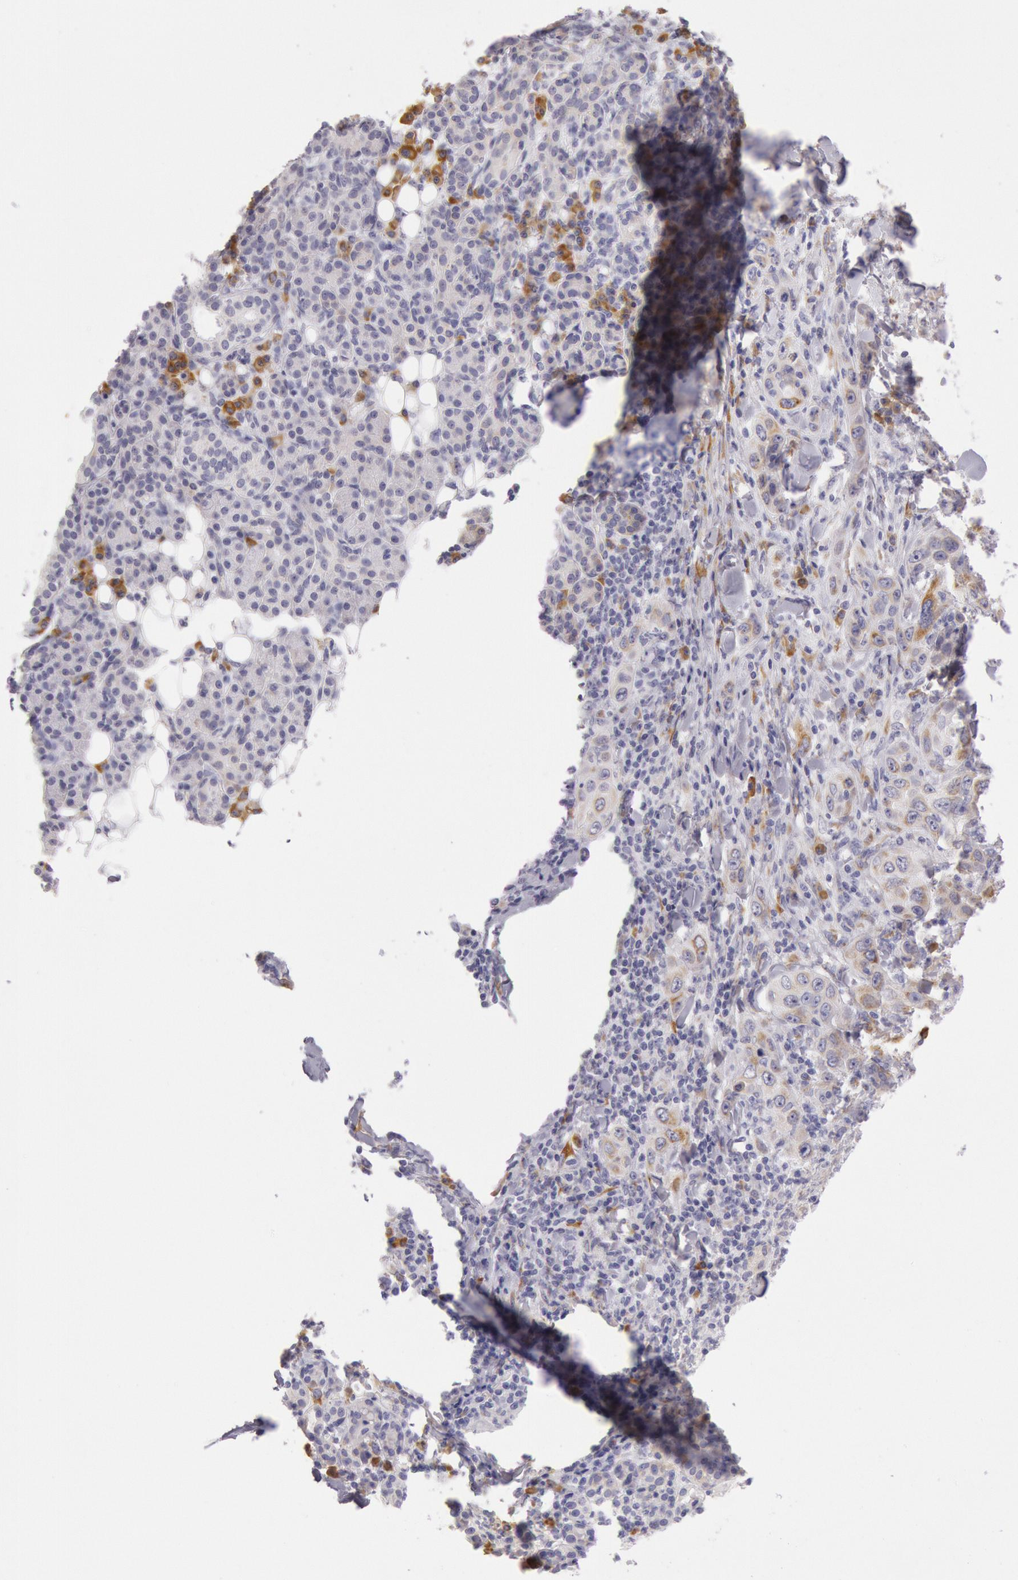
{"staining": {"intensity": "weak", "quantity": "25%-75%", "location": "cytoplasmic/membranous"}, "tissue": "skin cancer", "cell_type": "Tumor cells", "image_type": "cancer", "snomed": [{"axis": "morphology", "description": "Squamous cell carcinoma, NOS"}, {"axis": "topography", "description": "Skin"}], "caption": "Tumor cells reveal low levels of weak cytoplasmic/membranous staining in approximately 25%-75% of cells in human squamous cell carcinoma (skin). (Brightfield microscopy of DAB IHC at high magnification).", "gene": "CIDEB", "patient": {"sex": "male", "age": 84}}